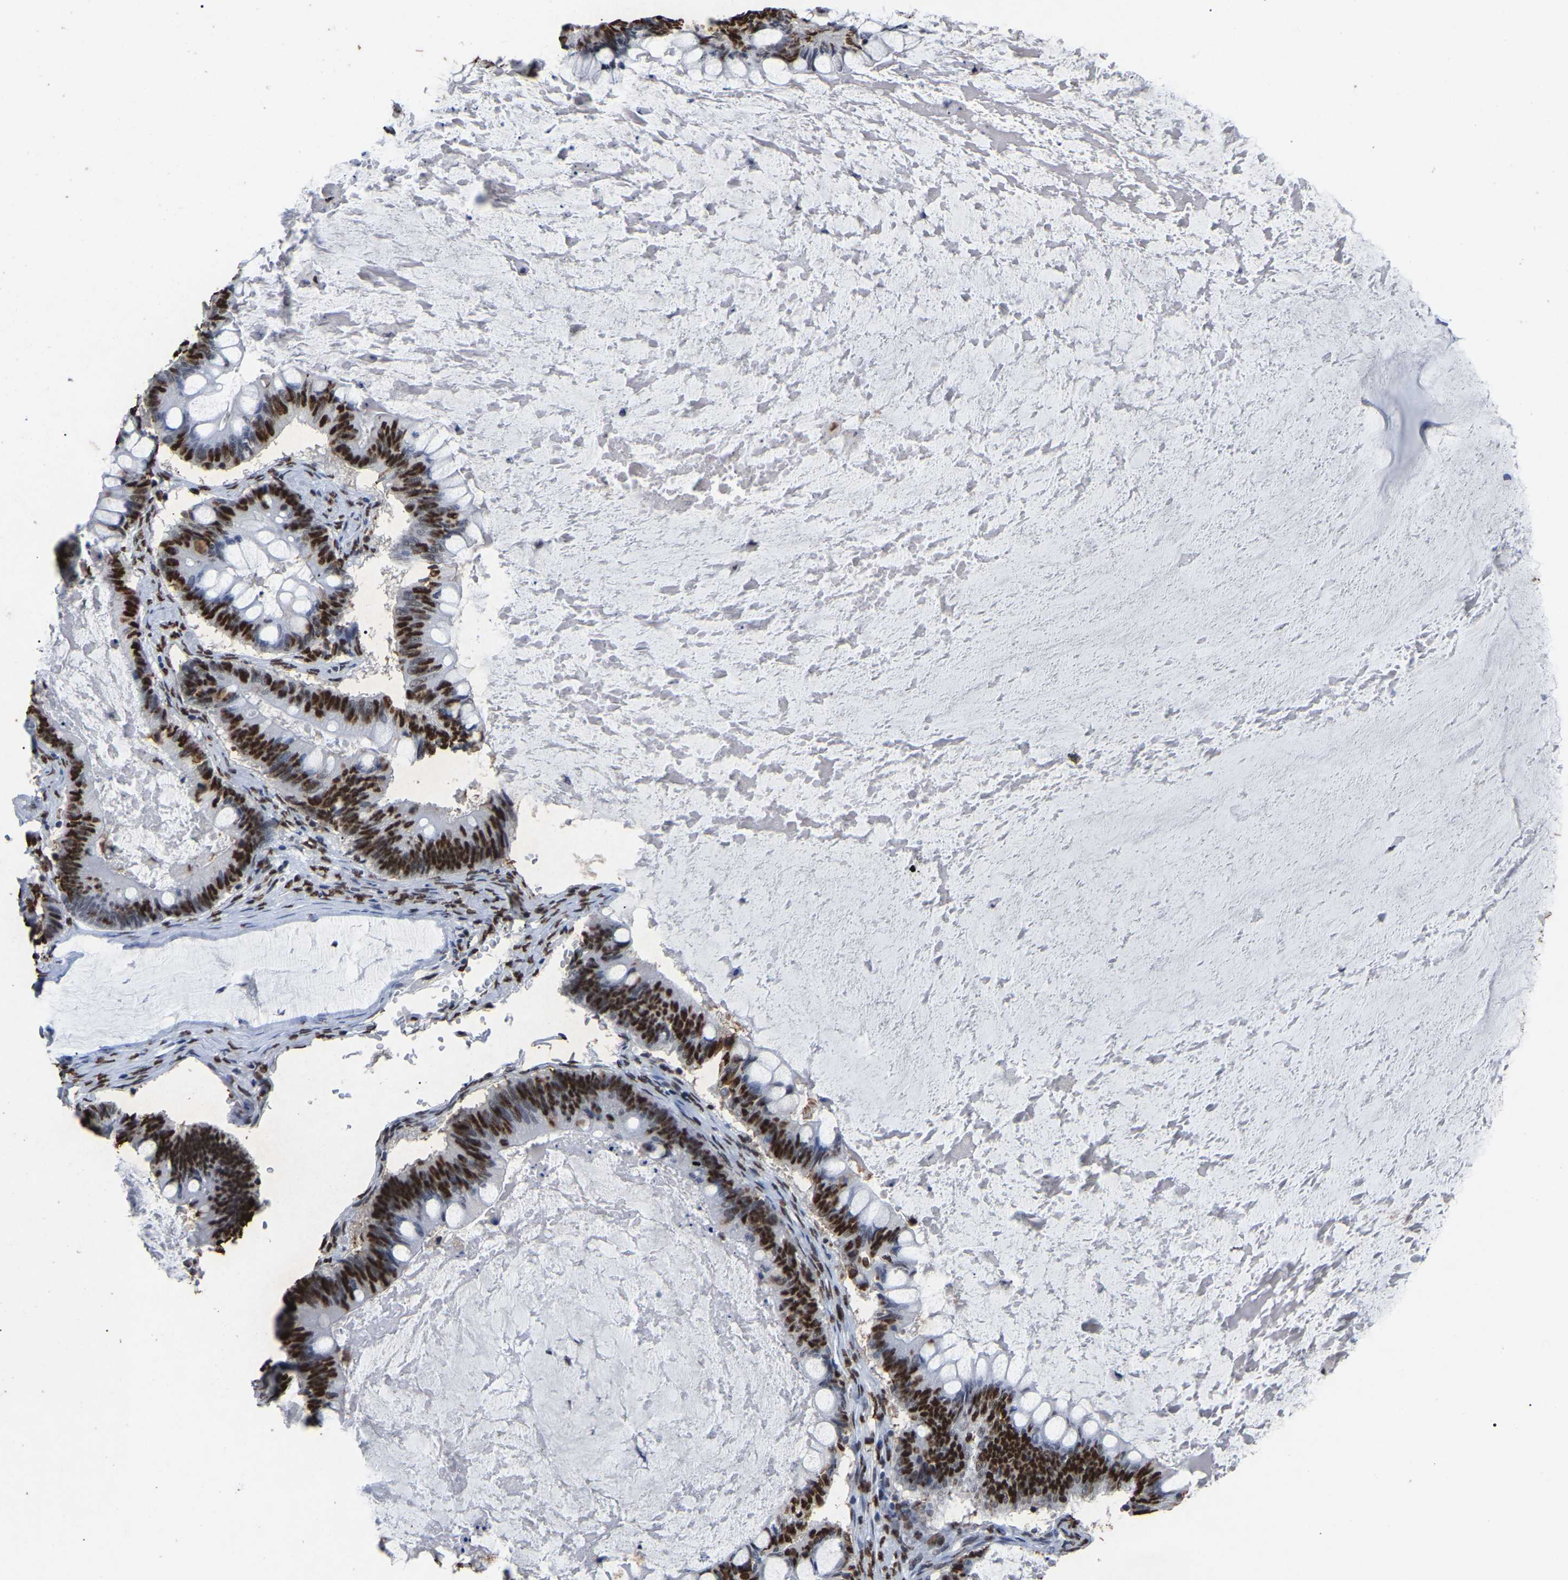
{"staining": {"intensity": "strong", "quantity": ">75%", "location": "nuclear"}, "tissue": "ovarian cancer", "cell_type": "Tumor cells", "image_type": "cancer", "snomed": [{"axis": "morphology", "description": "Cystadenocarcinoma, mucinous, NOS"}, {"axis": "topography", "description": "Ovary"}], "caption": "Immunohistochemistry (DAB) staining of ovarian cancer reveals strong nuclear protein positivity in approximately >75% of tumor cells.", "gene": "RBL2", "patient": {"sex": "female", "age": 61}}